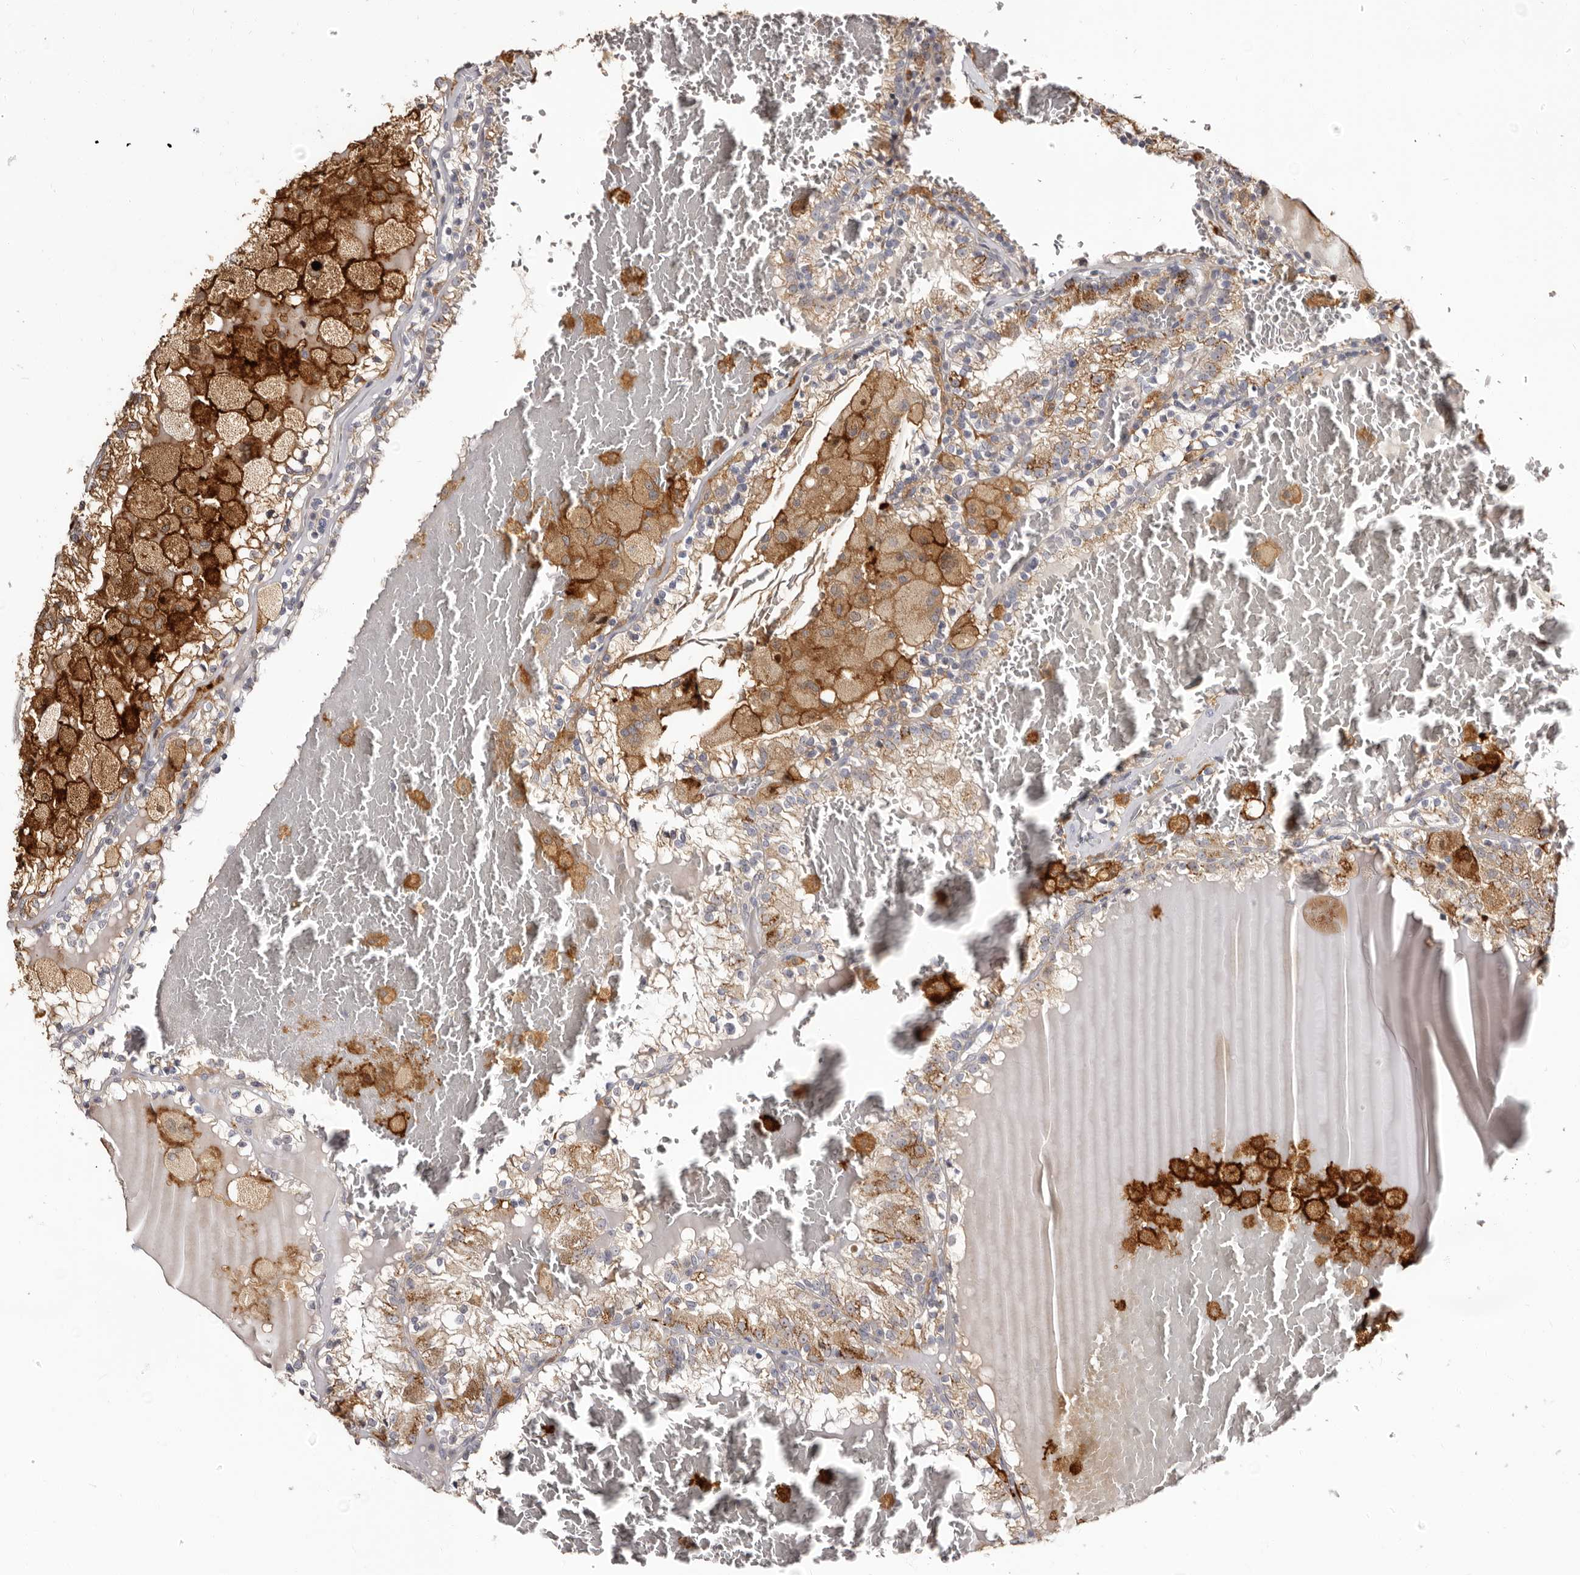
{"staining": {"intensity": "moderate", "quantity": ">75%", "location": "cytoplasmic/membranous"}, "tissue": "renal cancer", "cell_type": "Tumor cells", "image_type": "cancer", "snomed": [{"axis": "morphology", "description": "Adenocarcinoma, NOS"}, {"axis": "topography", "description": "Kidney"}], "caption": "Human adenocarcinoma (renal) stained with a brown dye demonstrates moderate cytoplasmic/membranous positive staining in about >75% of tumor cells.", "gene": "PTAFR", "patient": {"sex": "female", "age": 56}}